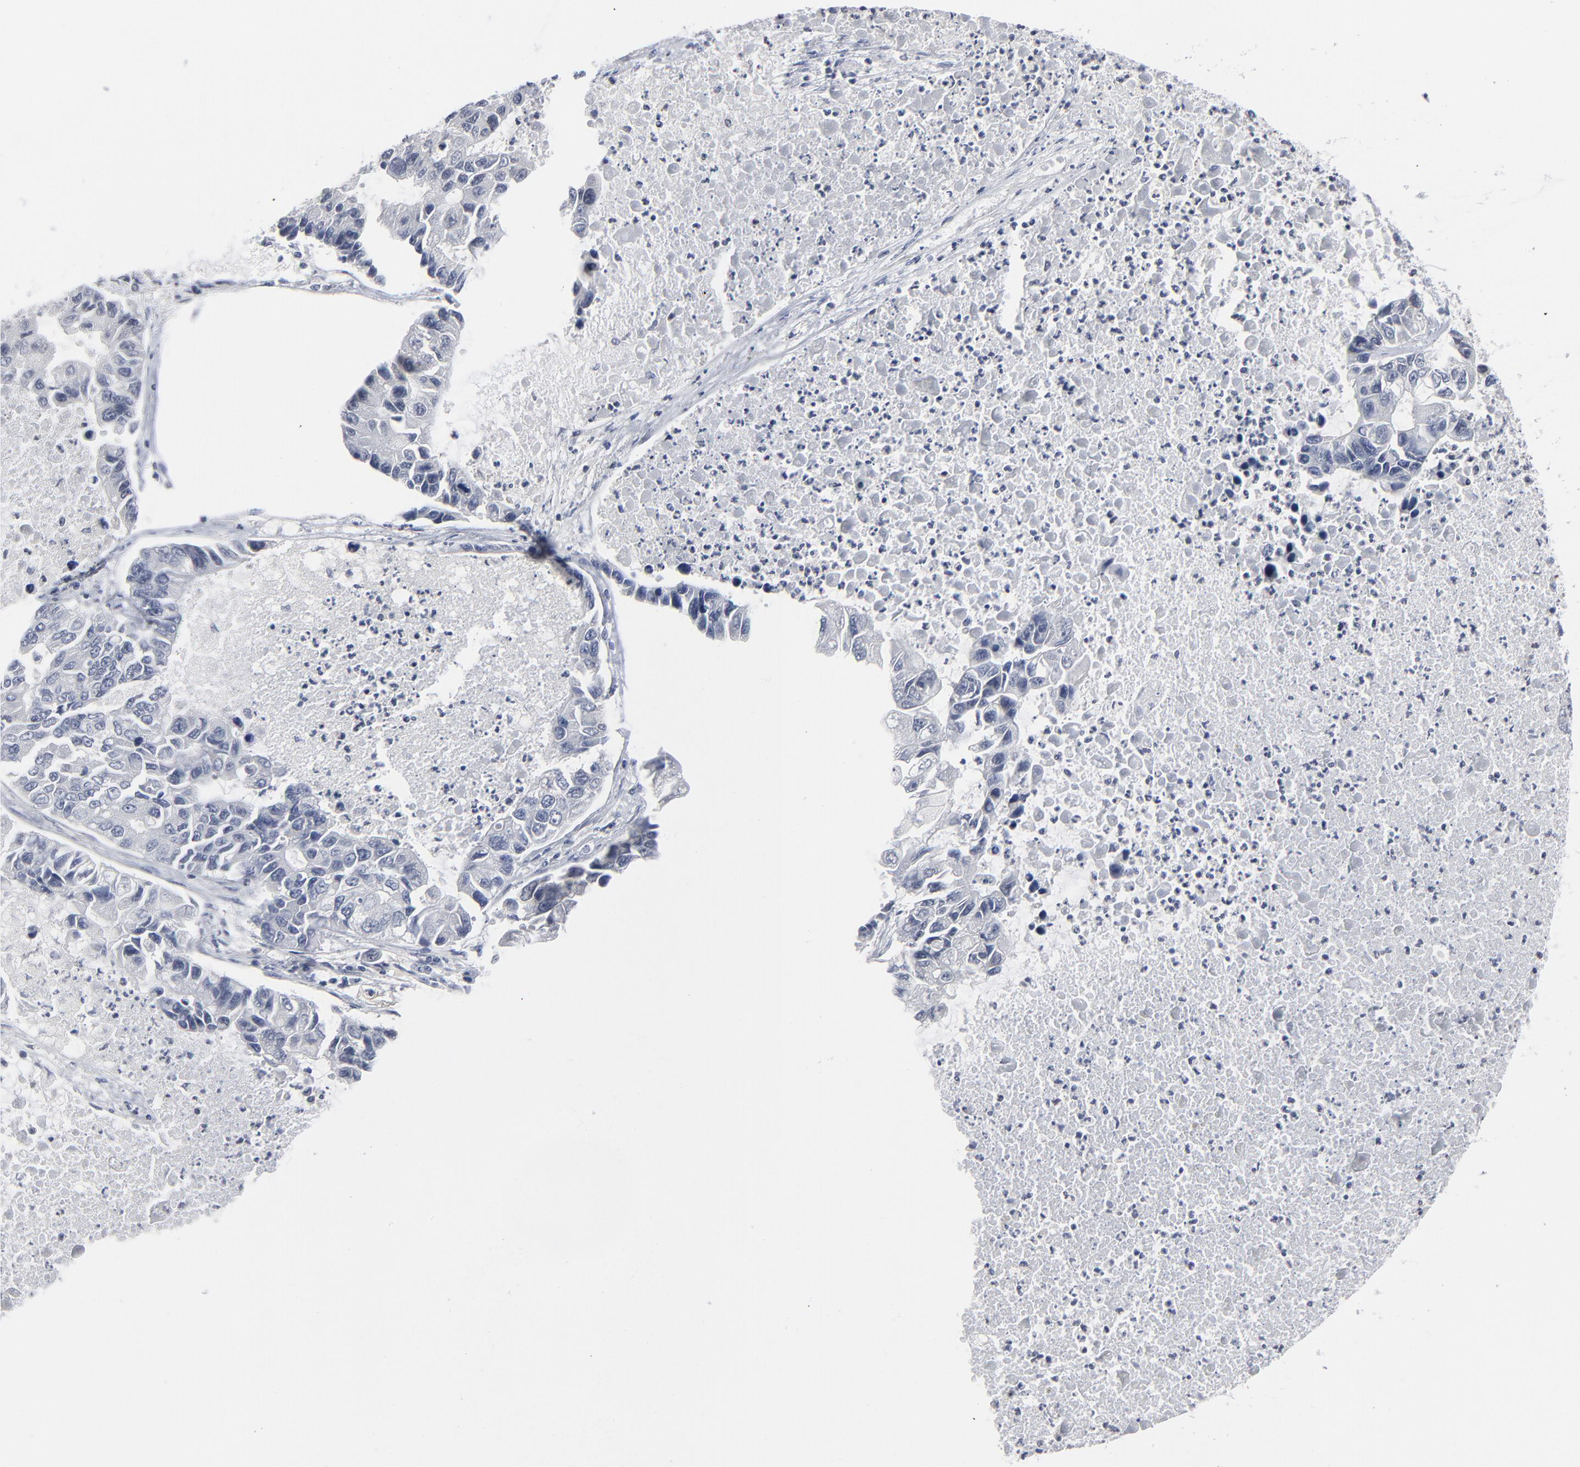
{"staining": {"intensity": "negative", "quantity": "none", "location": "none"}, "tissue": "lung cancer", "cell_type": "Tumor cells", "image_type": "cancer", "snomed": [{"axis": "morphology", "description": "Adenocarcinoma, NOS"}, {"axis": "topography", "description": "Lung"}], "caption": "An IHC micrograph of lung cancer (adenocarcinoma) is shown. There is no staining in tumor cells of lung cancer (adenocarcinoma).", "gene": "FOXN2", "patient": {"sex": "female", "age": 51}}